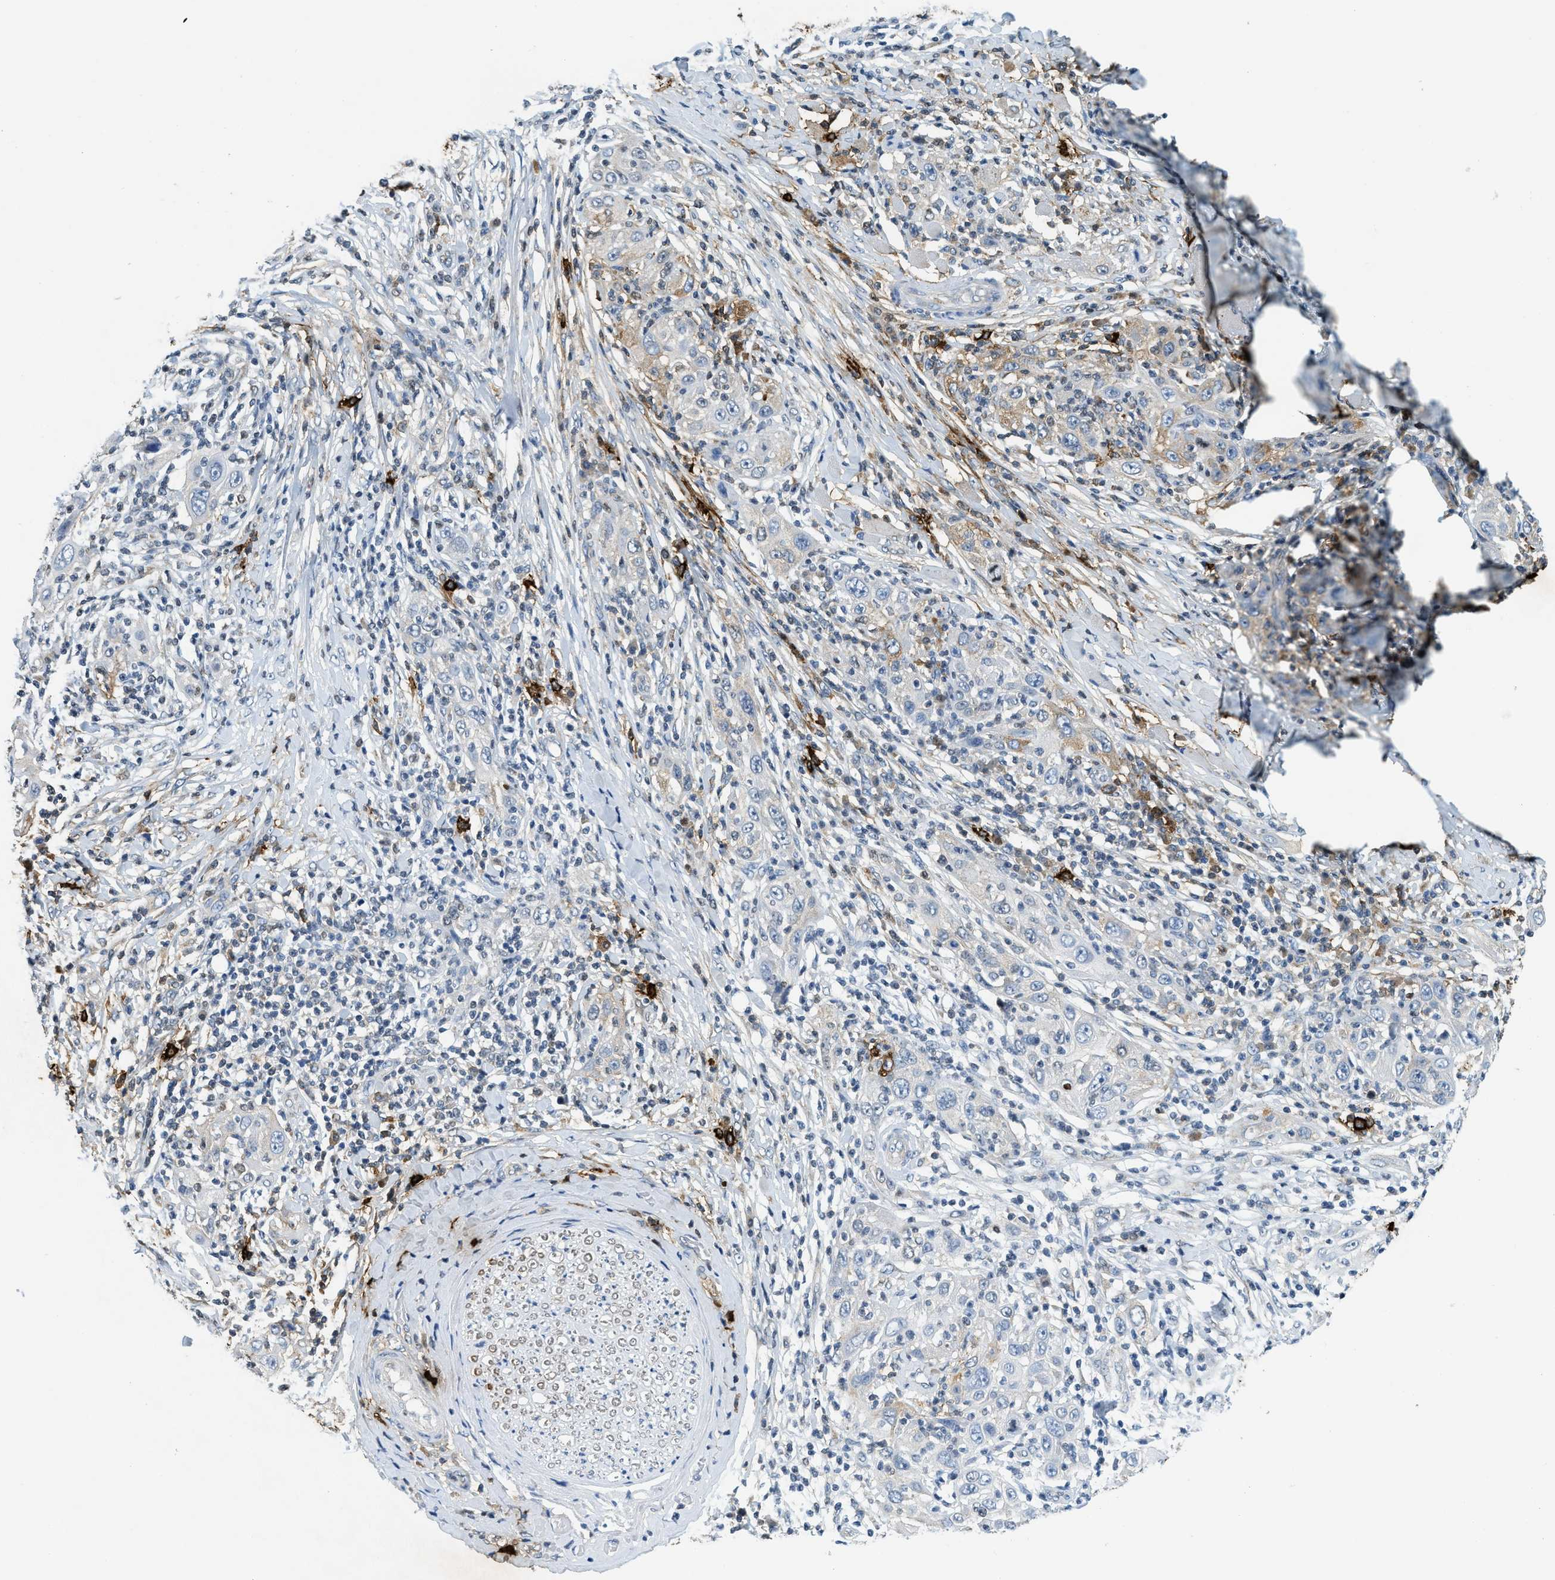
{"staining": {"intensity": "weak", "quantity": "25%-75%", "location": "cytoplasmic/membranous"}, "tissue": "skin cancer", "cell_type": "Tumor cells", "image_type": "cancer", "snomed": [{"axis": "morphology", "description": "Squamous cell carcinoma, NOS"}, {"axis": "topography", "description": "Skin"}], "caption": "This is a histology image of immunohistochemistry (IHC) staining of skin cancer (squamous cell carcinoma), which shows weak positivity in the cytoplasmic/membranous of tumor cells.", "gene": "TPSAB1", "patient": {"sex": "female", "age": 88}}